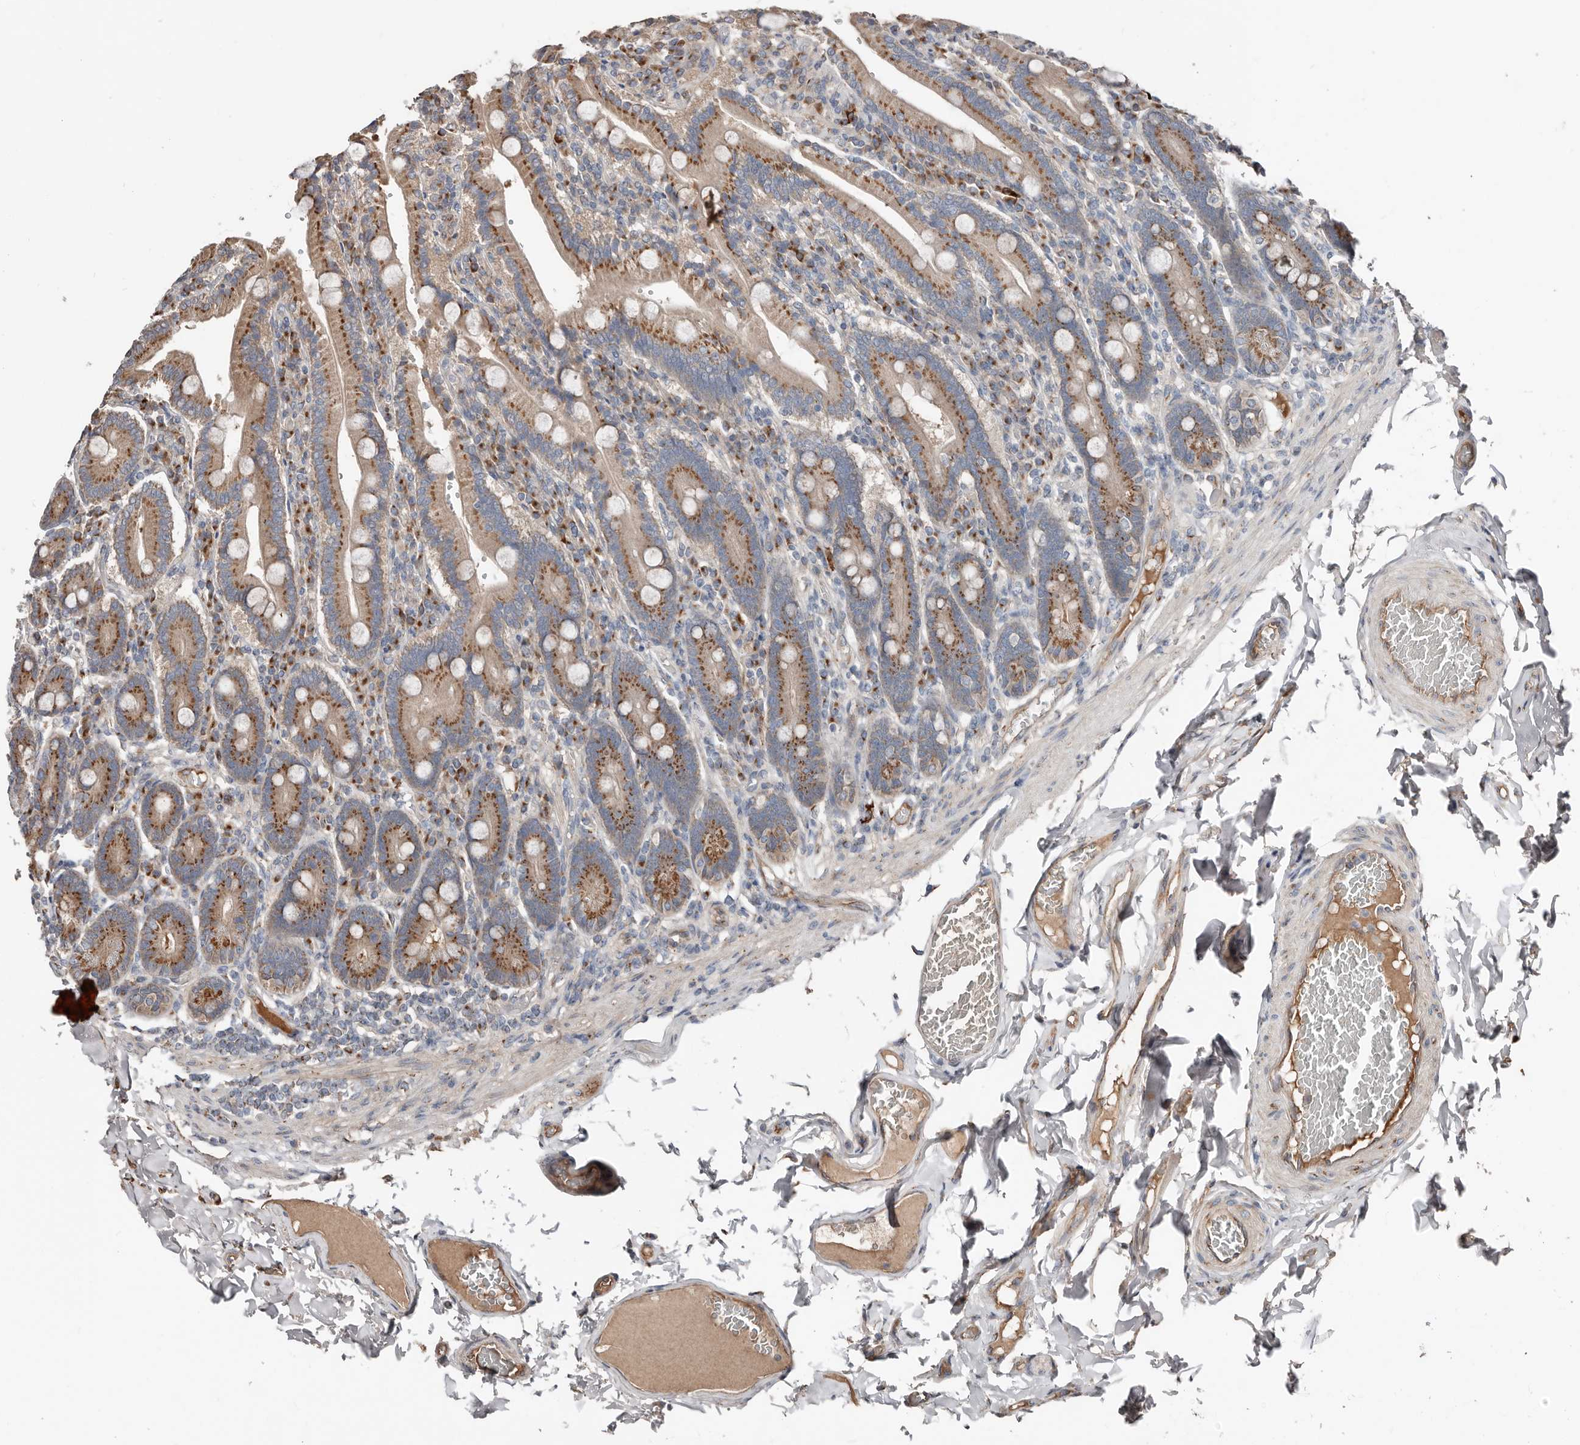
{"staining": {"intensity": "strong", "quantity": ">75%", "location": "cytoplasmic/membranous"}, "tissue": "duodenum", "cell_type": "Glandular cells", "image_type": "normal", "snomed": [{"axis": "morphology", "description": "Normal tissue, NOS"}, {"axis": "topography", "description": "Duodenum"}], "caption": "Brown immunohistochemical staining in unremarkable duodenum demonstrates strong cytoplasmic/membranous staining in about >75% of glandular cells.", "gene": "COG1", "patient": {"sex": "female", "age": 62}}